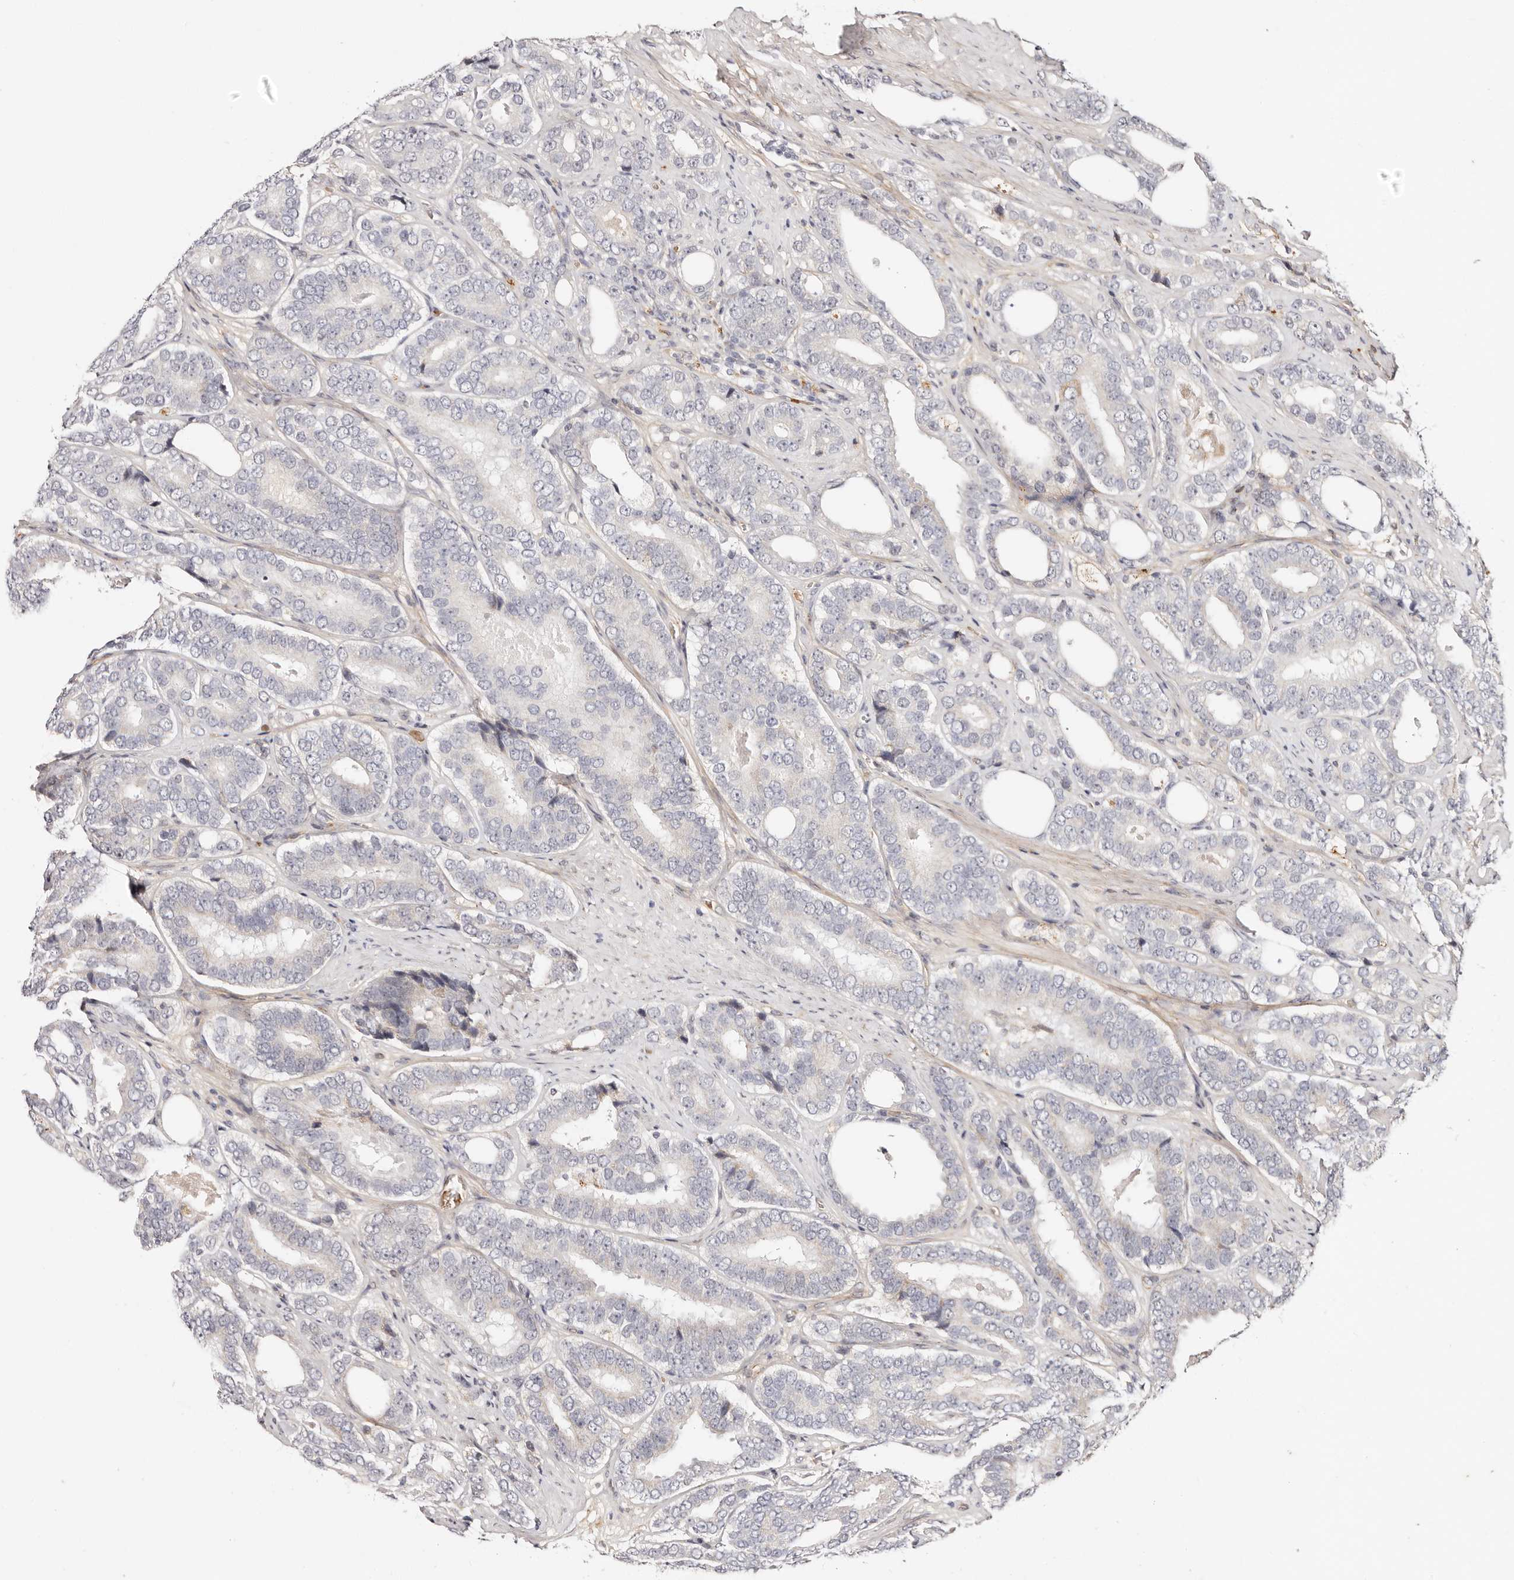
{"staining": {"intensity": "negative", "quantity": "none", "location": "none"}, "tissue": "prostate cancer", "cell_type": "Tumor cells", "image_type": "cancer", "snomed": [{"axis": "morphology", "description": "Adenocarcinoma, High grade"}, {"axis": "topography", "description": "Prostate"}], "caption": "Immunohistochemical staining of human prostate cancer shows no significant positivity in tumor cells.", "gene": "WRN", "patient": {"sex": "male", "age": 56}}